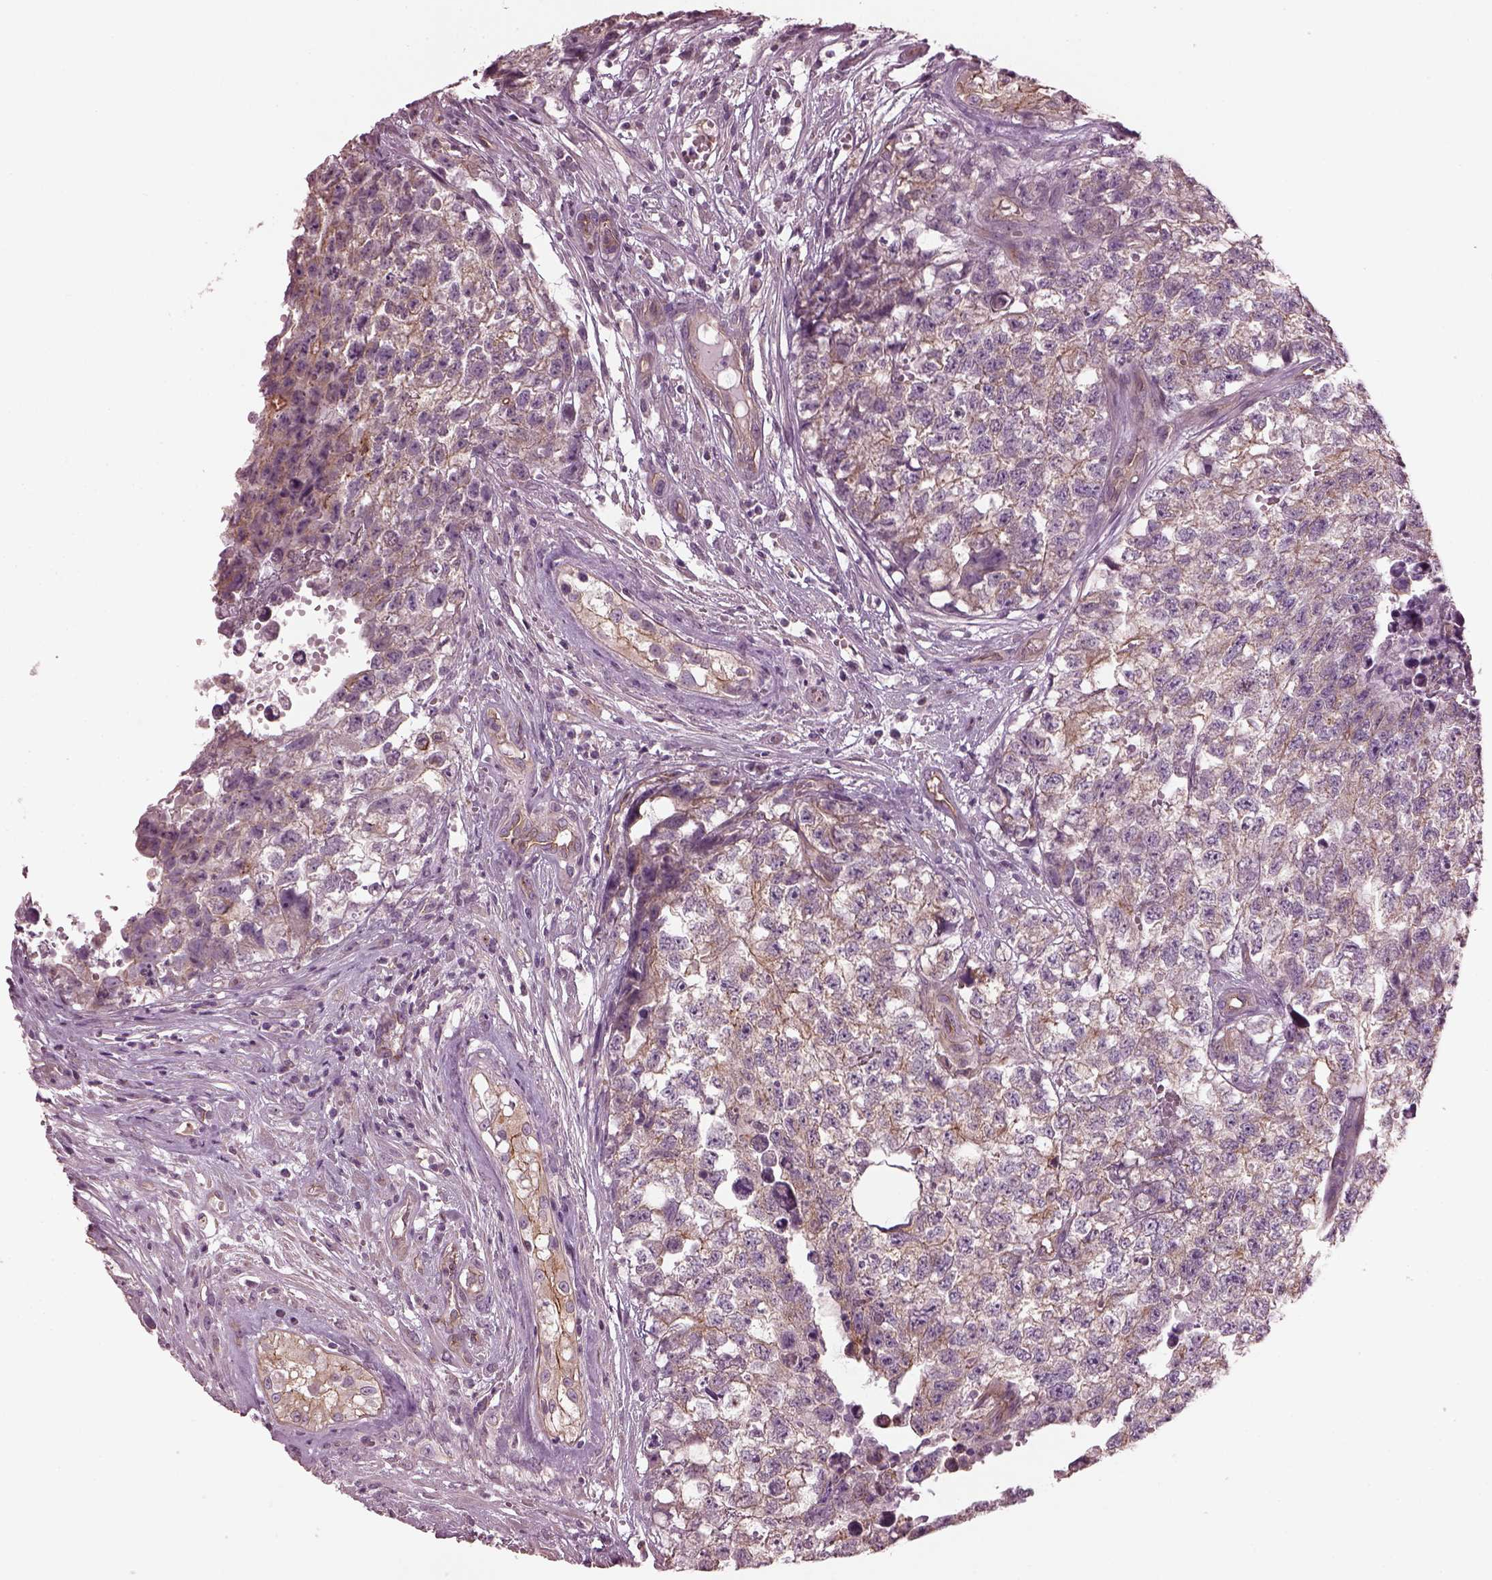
{"staining": {"intensity": "moderate", "quantity": ">75%", "location": "cytoplasmic/membranous"}, "tissue": "testis cancer", "cell_type": "Tumor cells", "image_type": "cancer", "snomed": [{"axis": "morphology", "description": "Seminoma, NOS"}, {"axis": "morphology", "description": "Carcinoma, Embryonal, NOS"}, {"axis": "topography", "description": "Testis"}], "caption": "Immunohistochemistry micrograph of human seminoma (testis) stained for a protein (brown), which displays medium levels of moderate cytoplasmic/membranous positivity in about >75% of tumor cells.", "gene": "ODAD1", "patient": {"sex": "male", "age": 22}}